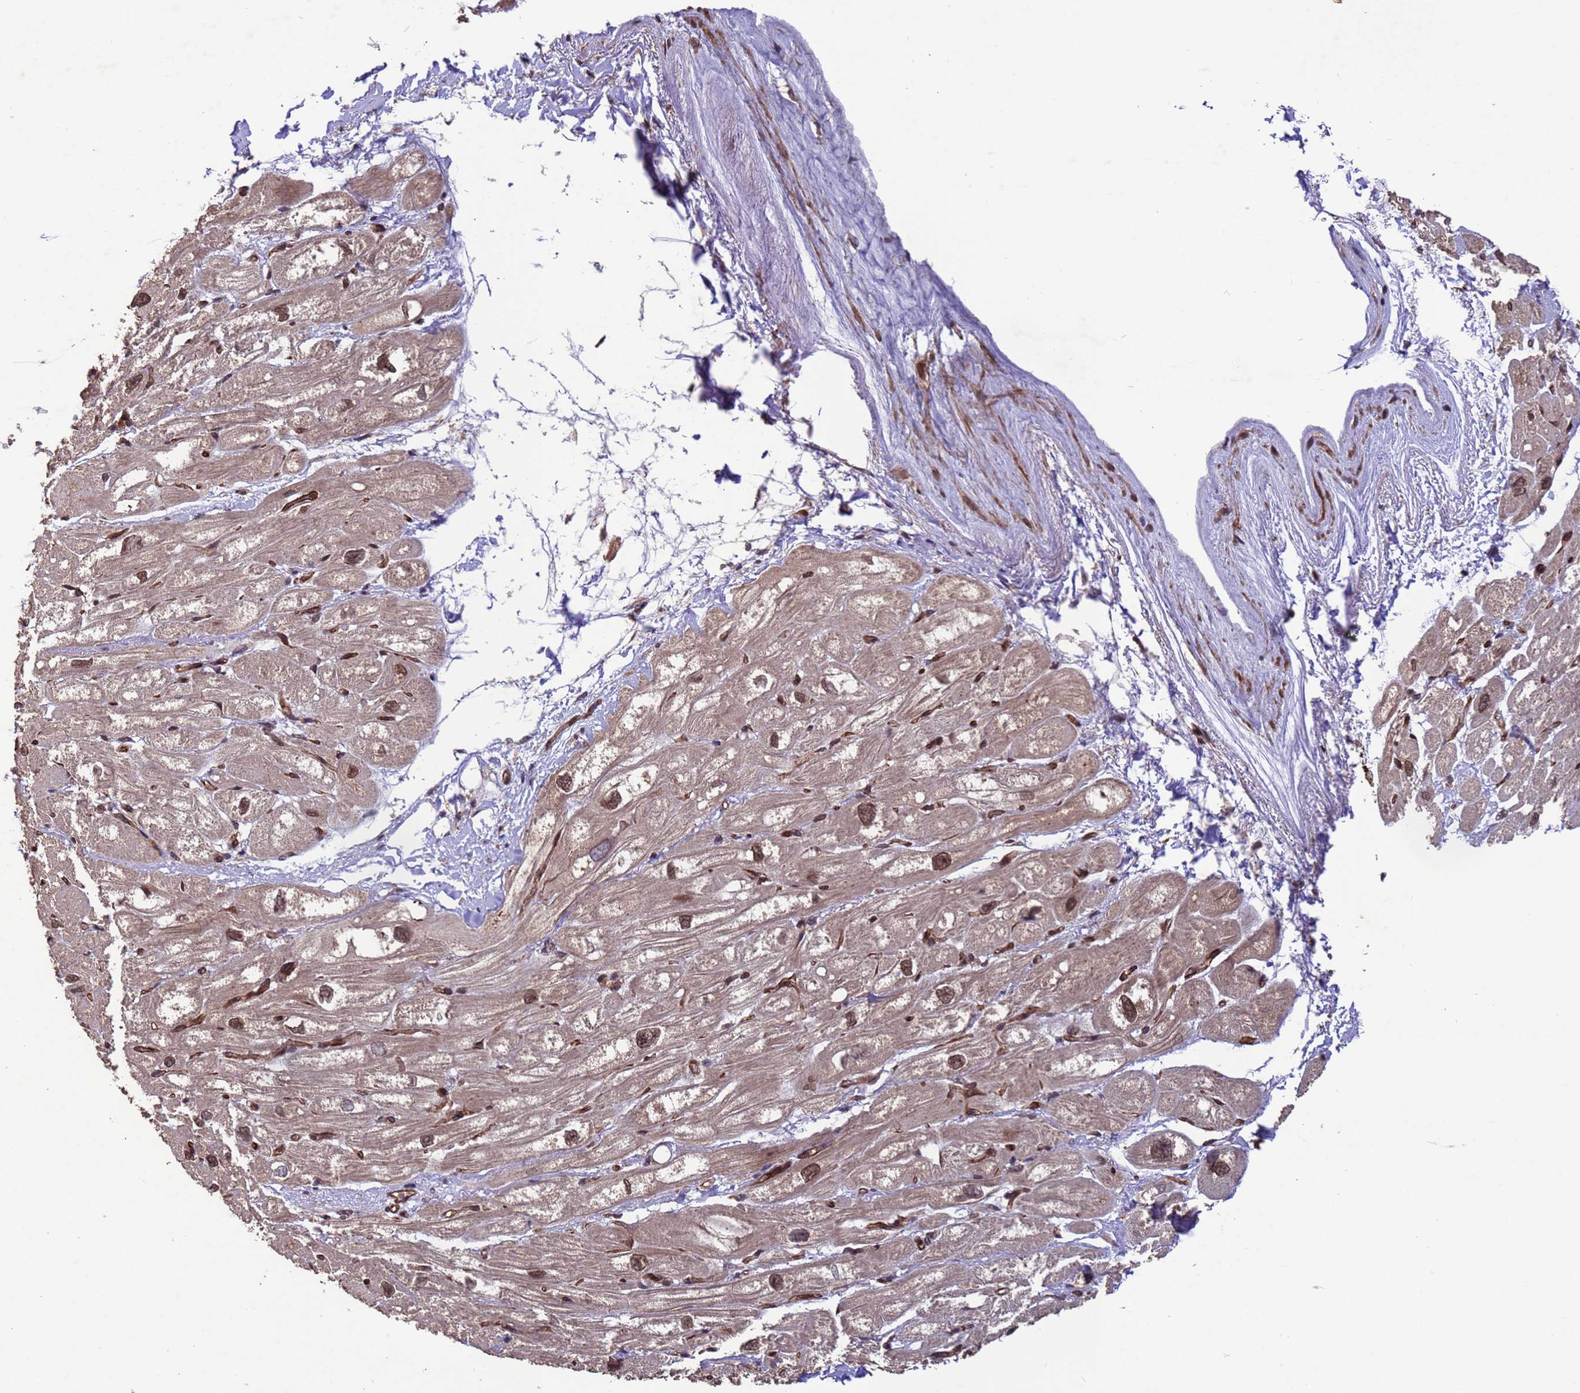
{"staining": {"intensity": "weak", "quantity": "25%-75%", "location": "cytoplasmic/membranous,nuclear"}, "tissue": "heart muscle", "cell_type": "Cardiomyocytes", "image_type": "normal", "snomed": [{"axis": "morphology", "description": "Normal tissue, NOS"}, {"axis": "topography", "description": "Heart"}], "caption": "This image reveals immunohistochemistry (IHC) staining of unremarkable heart muscle, with low weak cytoplasmic/membranous,nuclear expression in about 25%-75% of cardiomyocytes.", "gene": "VSTM4", "patient": {"sex": "male", "age": 50}}